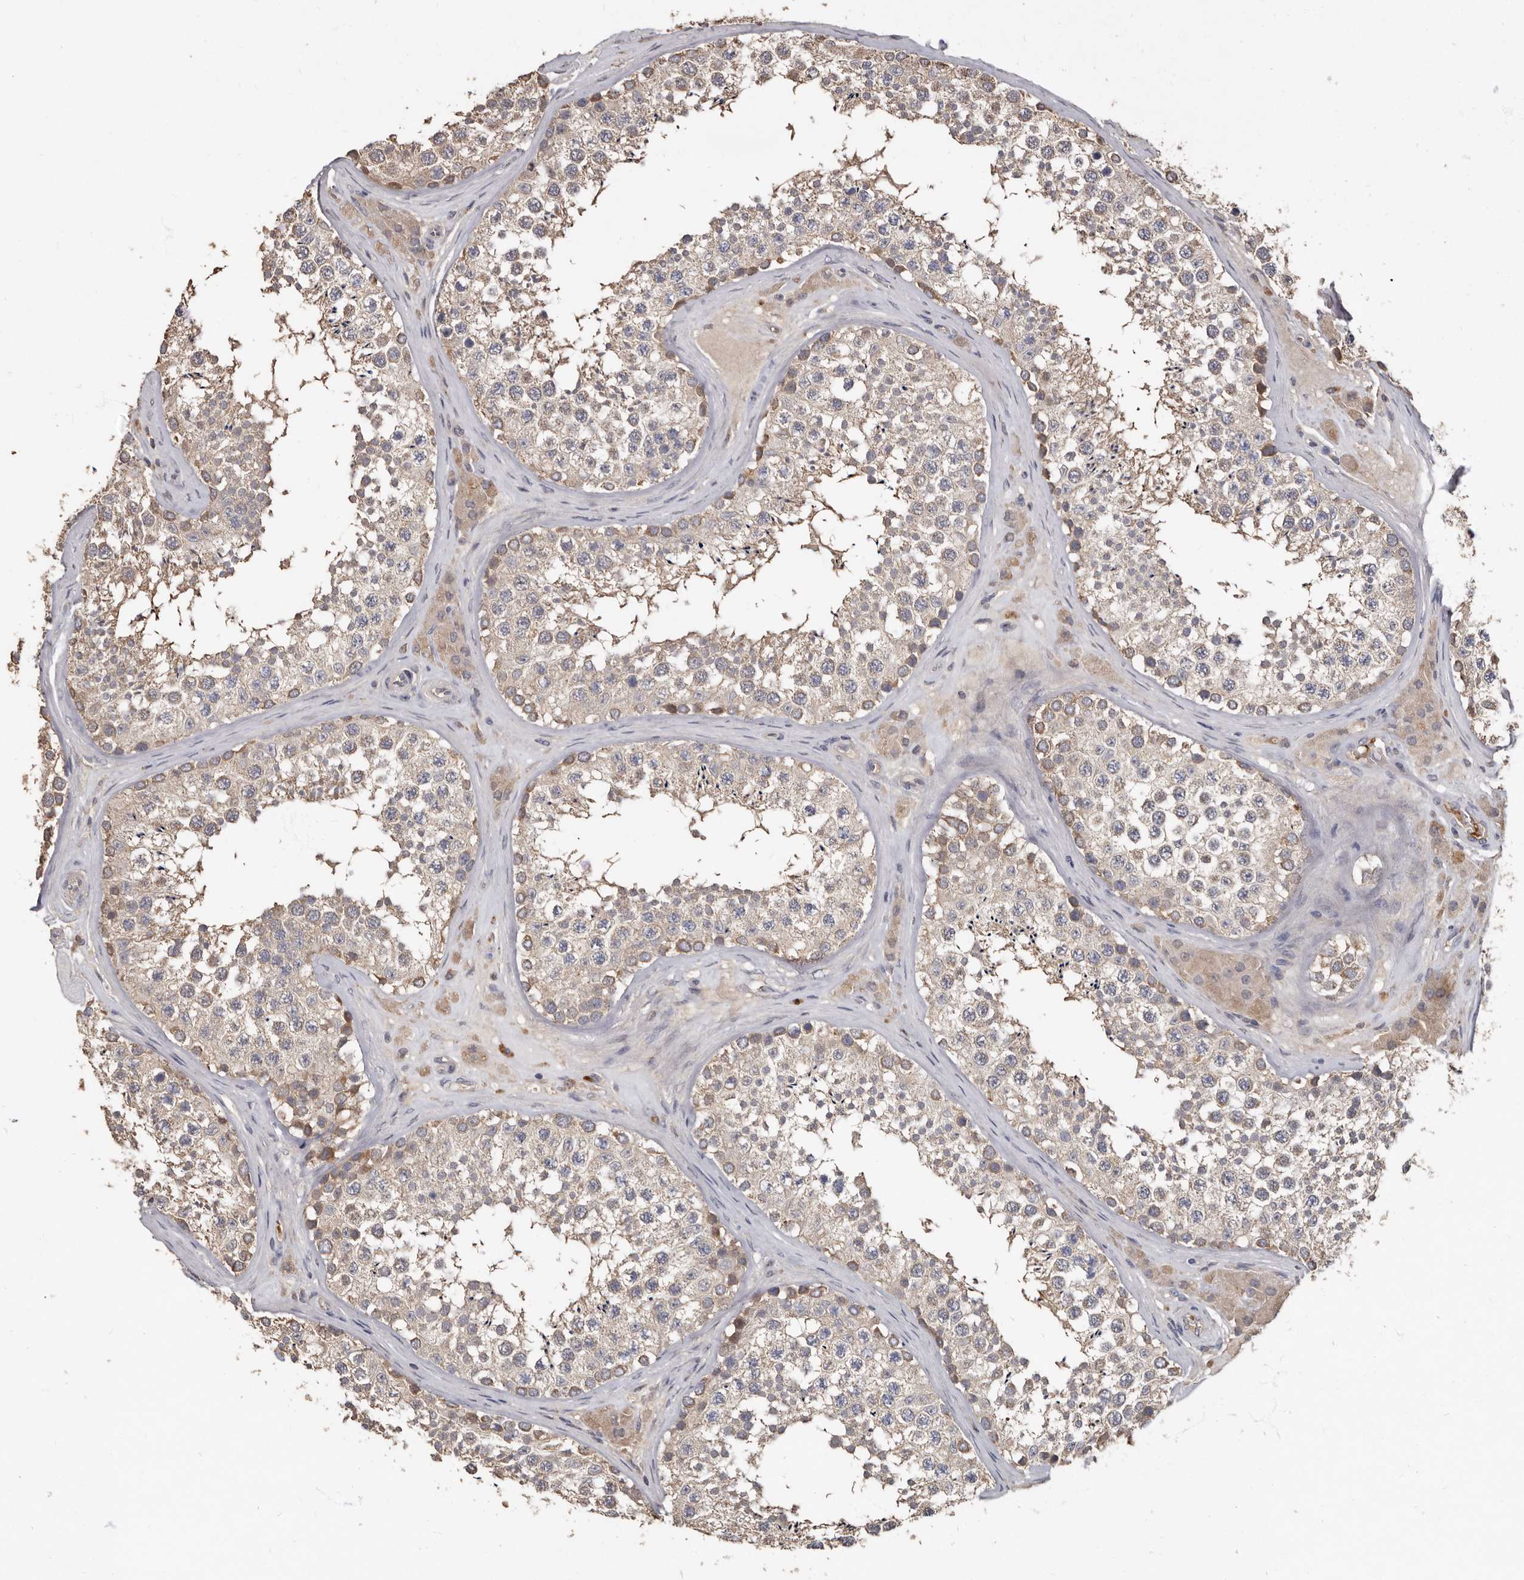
{"staining": {"intensity": "moderate", "quantity": "25%-75%", "location": "cytoplasmic/membranous"}, "tissue": "testis", "cell_type": "Cells in seminiferous ducts", "image_type": "normal", "snomed": [{"axis": "morphology", "description": "Normal tissue, NOS"}, {"axis": "topography", "description": "Testis"}], "caption": "Unremarkable testis was stained to show a protein in brown. There is medium levels of moderate cytoplasmic/membranous positivity in about 25%-75% of cells in seminiferous ducts.", "gene": "KIF26B", "patient": {"sex": "male", "age": 46}}